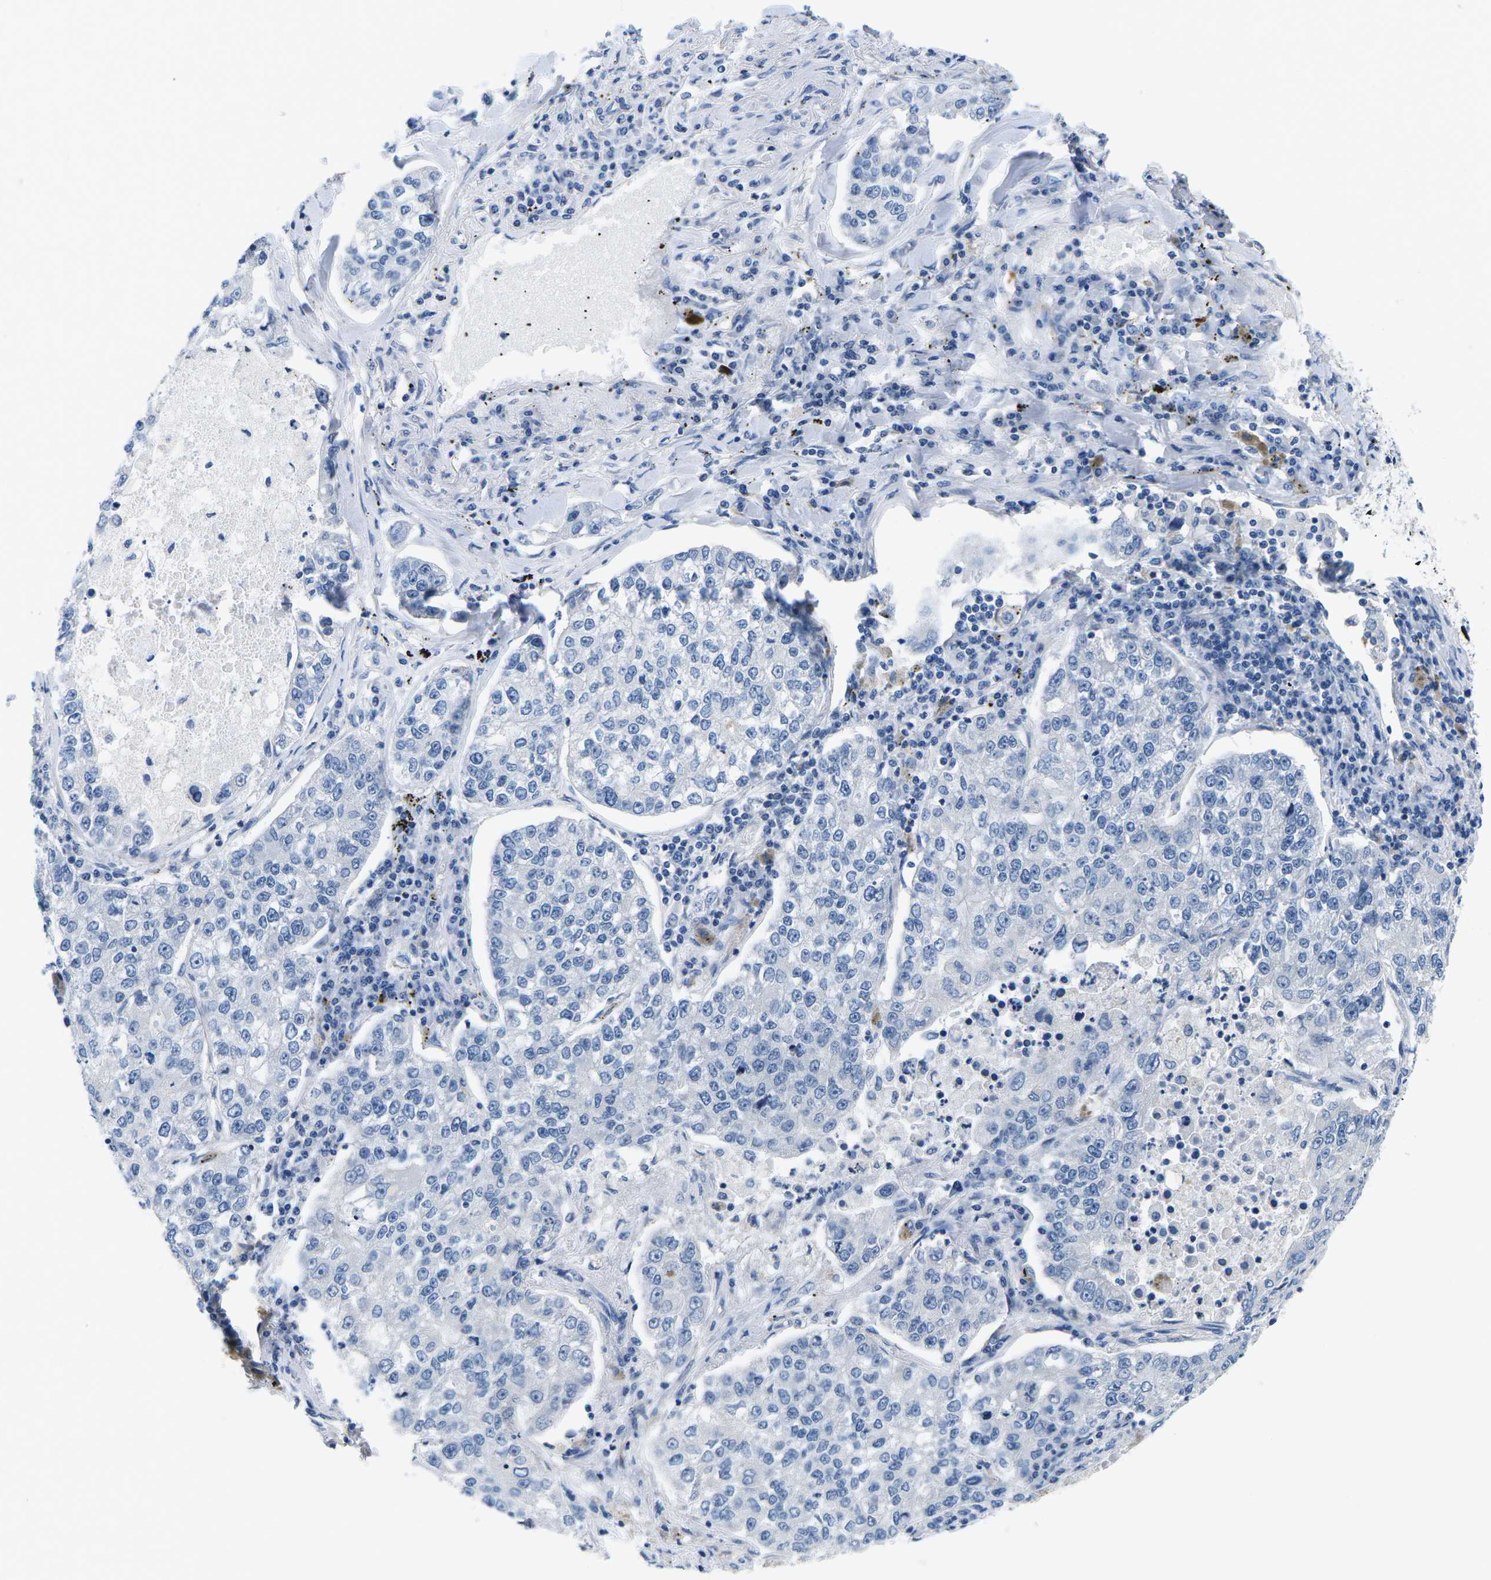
{"staining": {"intensity": "negative", "quantity": "none", "location": "none"}, "tissue": "lung cancer", "cell_type": "Tumor cells", "image_type": "cancer", "snomed": [{"axis": "morphology", "description": "Adenocarcinoma, NOS"}, {"axis": "topography", "description": "Lung"}], "caption": "High power microscopy micrograph of an immunohistochemistry (IHC) photomicrograph of lung cancer (adenocarcinoma), revealing no significant staining in tumor cells.", "gene": "TSPAN2", "patient": {"sex": "male", "age": 49}}